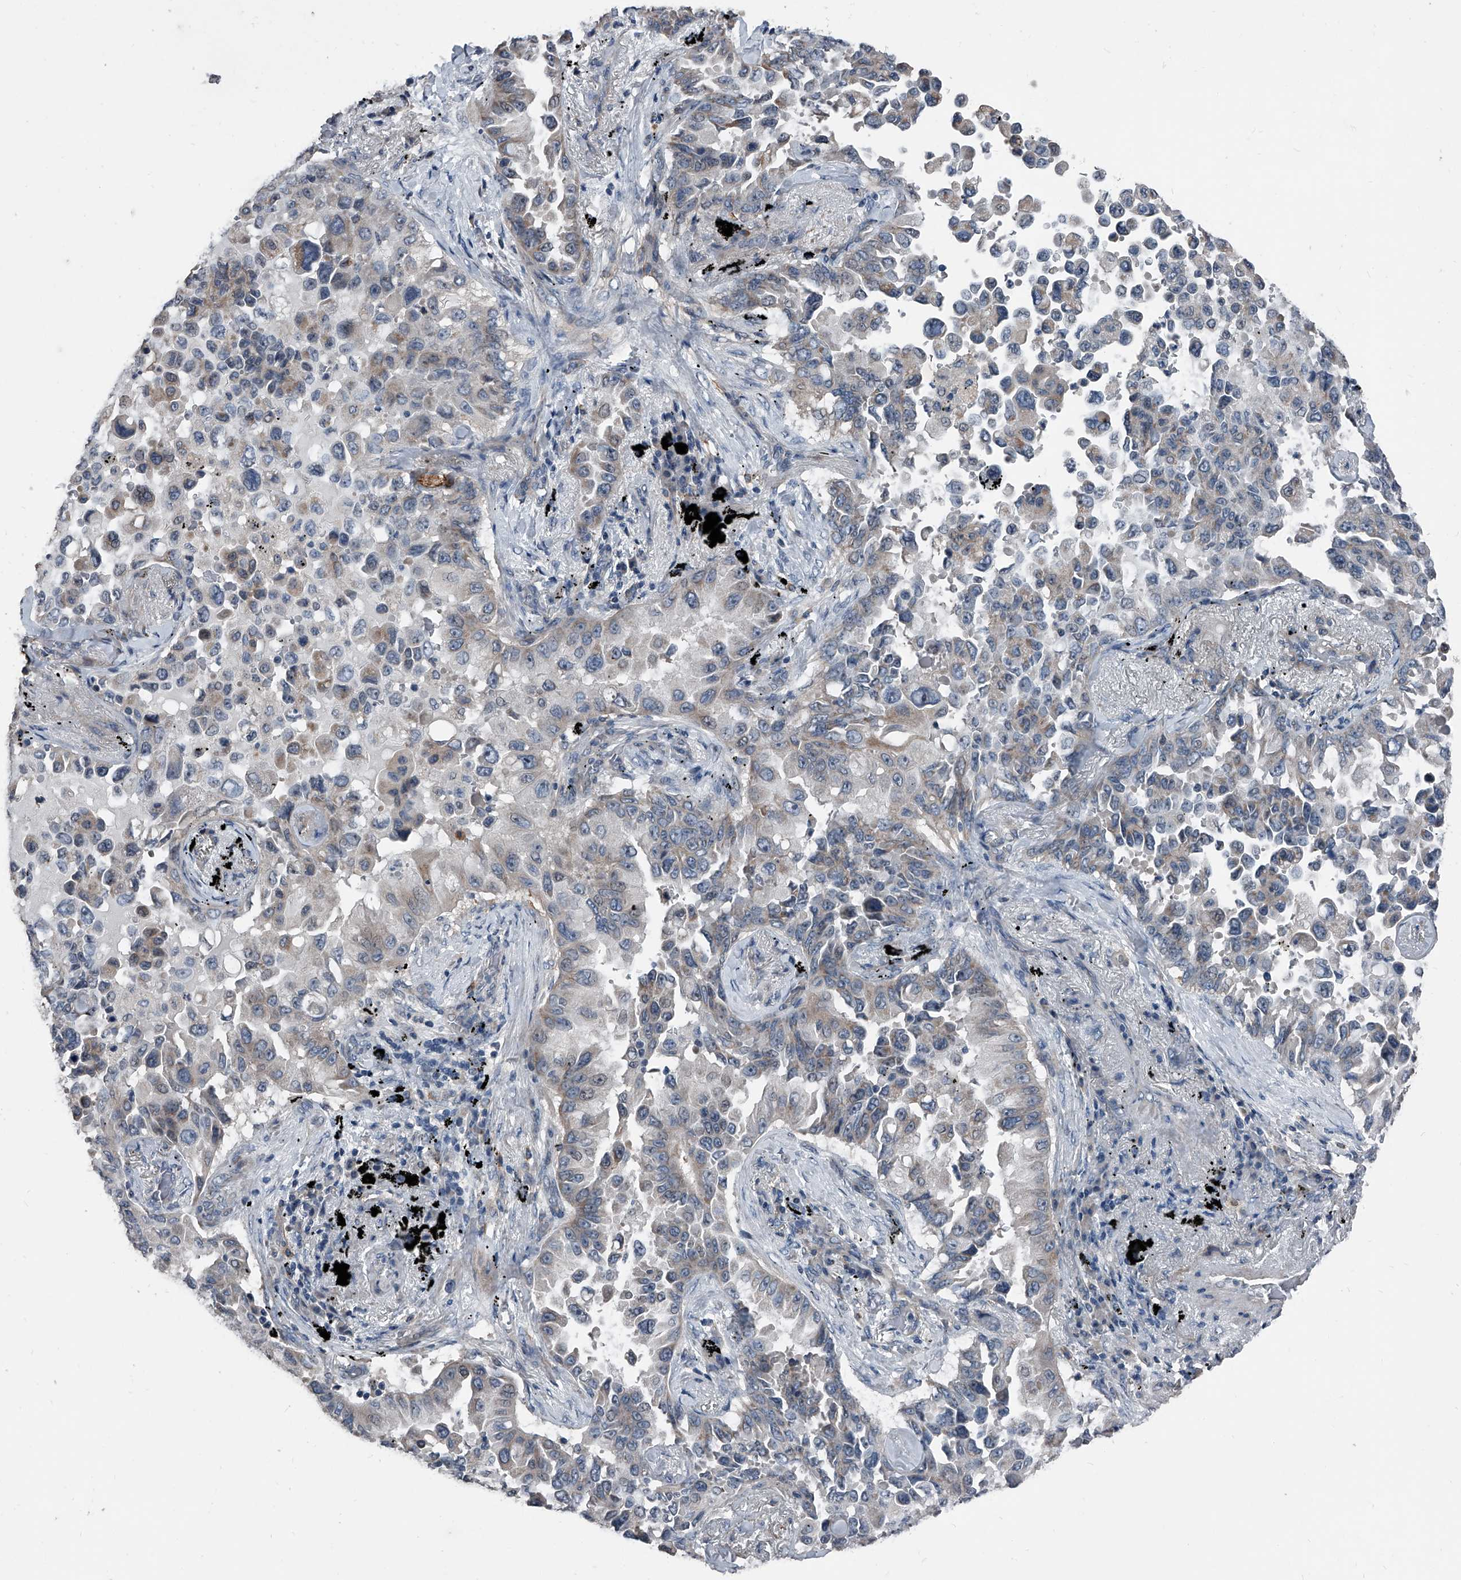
{"staining": {"intensity": "weak", "quantity": "<25%", "location": "cytoplasmic/membranous"}, "tissue": "lung cancer", "cell_type": "Tumor cells", "image_type": "cancer", "snomed": [{"axis": "morphology", "description": "Adenocarcinoma, NOS"}, {"axis": "topography", "description": "Lung"}], "caption": "This is an immunohistochemistry micrograph of human lung cancer (adenocarcinoma). There is no positivity in tumor cells.", "gene": "PHACTR1", "patient": {"sex": "female", "age": 67}}